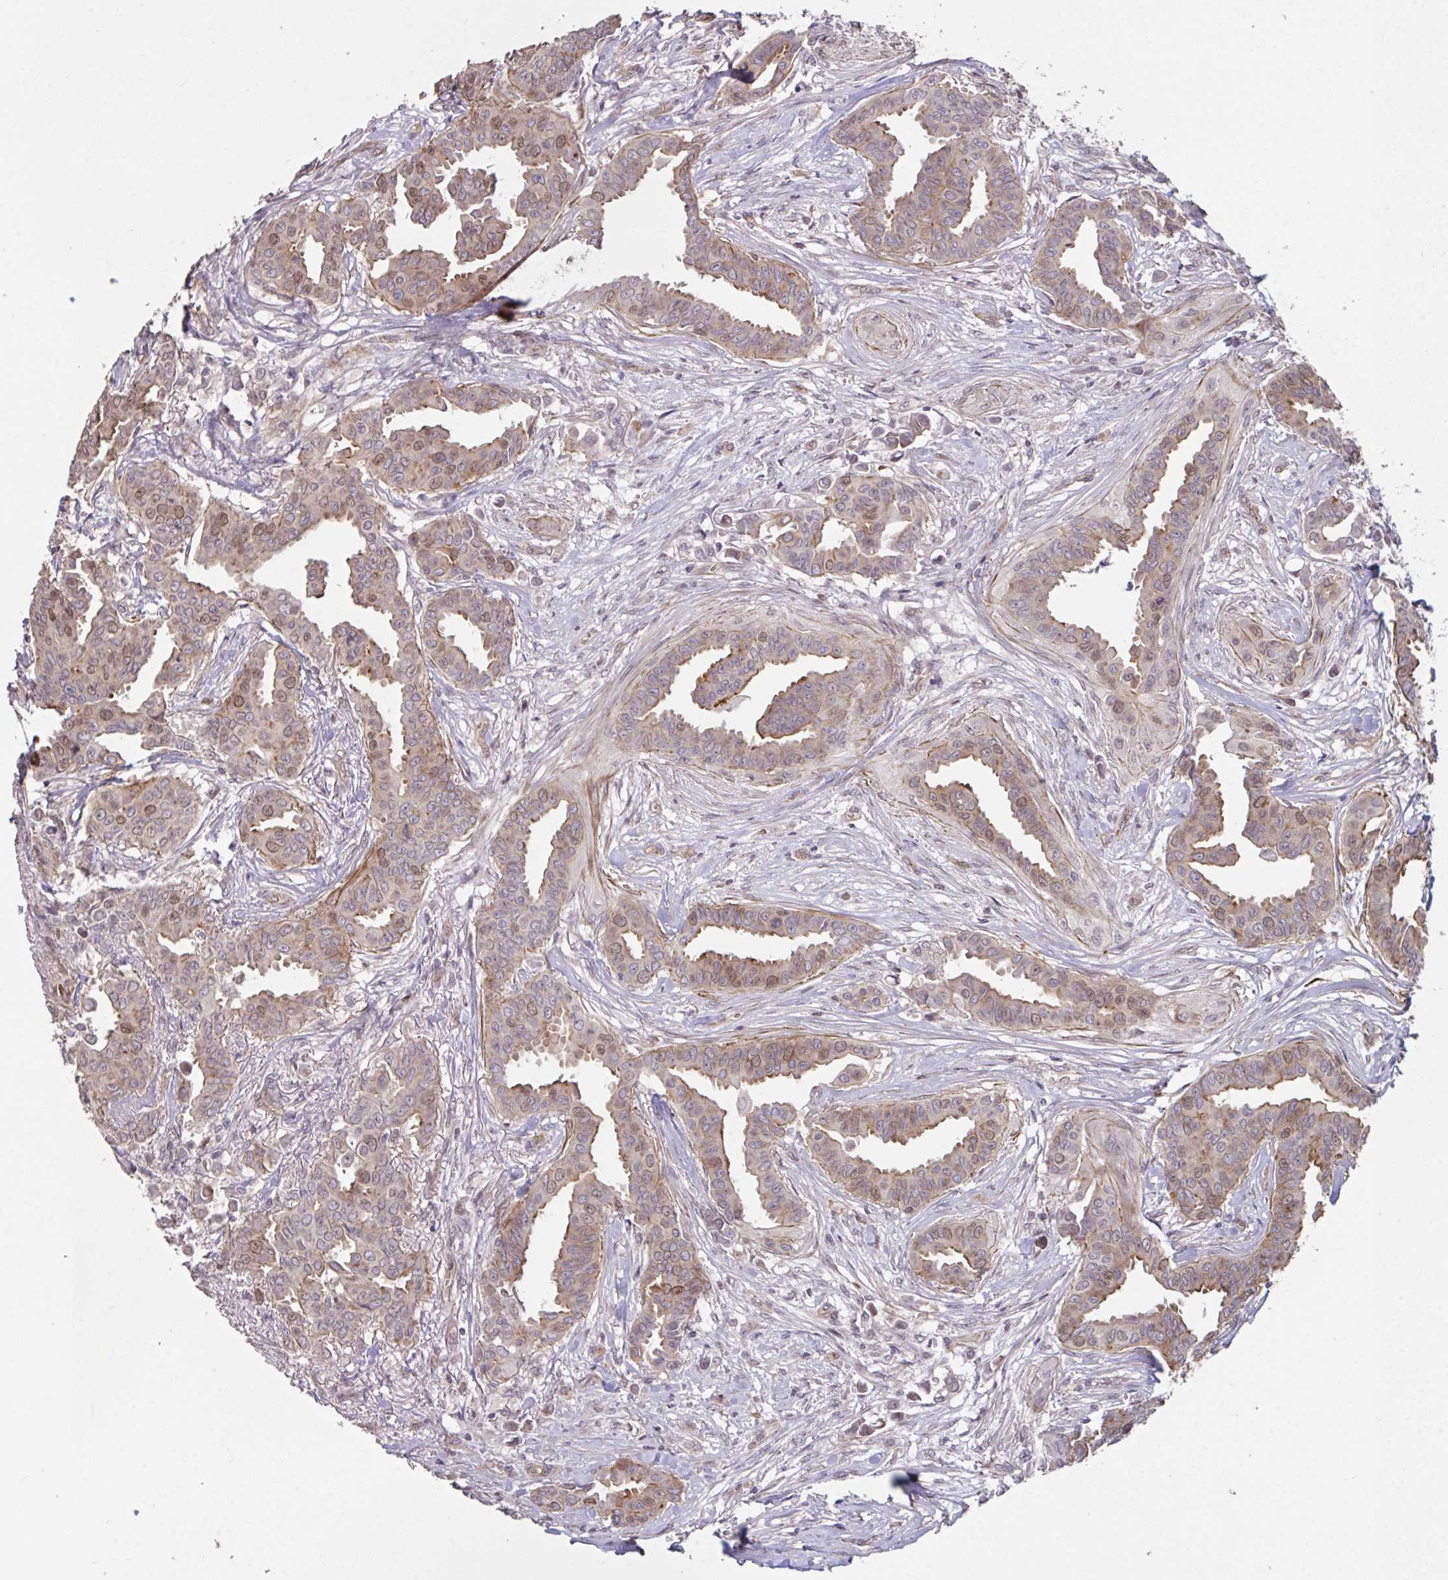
{"staining": {"intensity": "moderate", "quantity": ">75%", "location": "cytoplasmic/membranous,nuclear"}, "tissue": "breast cancer", "cell_type": "Tumor cells", "image_type": "cancer", "snomed": [{"axis": "morphology", "description": "Duct carcinoma"}, {"axis": "topography", "description": "Breast"}], "caption": "High-magnification brightfield microscopy of breast cancer (infiltrating ductal carcinoma) stained with DAB (3,3'-diaminobenzidine) (brown) and counterstained with hematoxylin (blue). tumor cells exhibit moderate cytoplasmic/membranous and nuclear staining is appreciated in approximately>75% of cells. The staining was performed using DAB to visualize the protein expression in brown, while the nuclei were stained in blue with hematoxylin (Magnification: 20x).", "gene": "IPO5", "patient": {"sex": "female", "age": 45}}